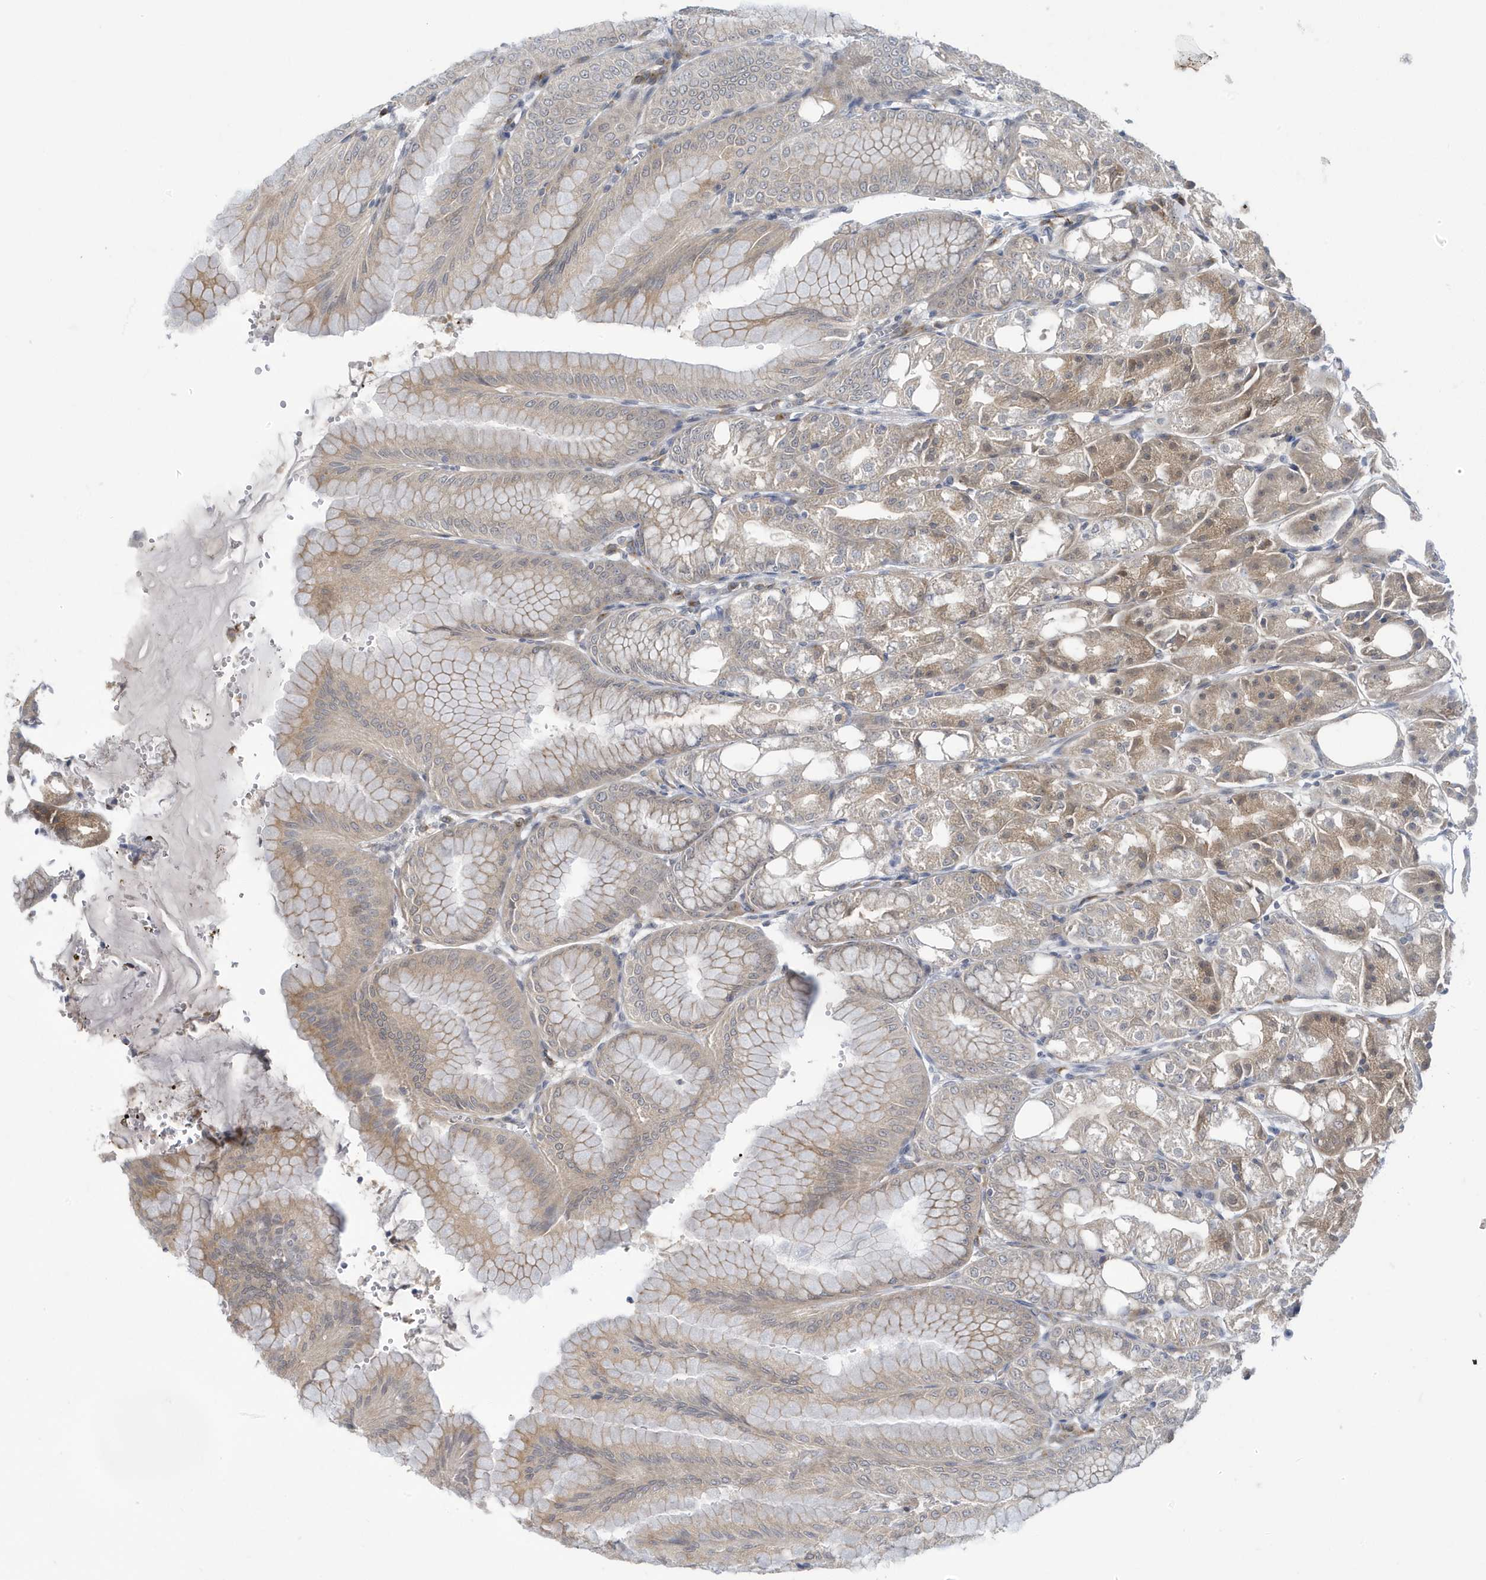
{"staining": {"intensity": "moderate", "quantity": ">75%", "location": "cytoplasmic/membranous,nuclear"}, "tissue": "stomach", "cell_type": "Glandular cells", "image_type": "normal", "snomed": [{"axis": "morphology", "description": "Normal tissue, NOS"}, {"axis": "topography", "description": "Stomach, lower"}], "caption": "A high-resolution photomicrograph shows IHC staining of benign stomach, which displays moderate cytoplasmic/membranous,nuclear expression in about >75% of glandular cells.", "gene": "ZNF654", "patient": {"sex": "male", "age": 71}}